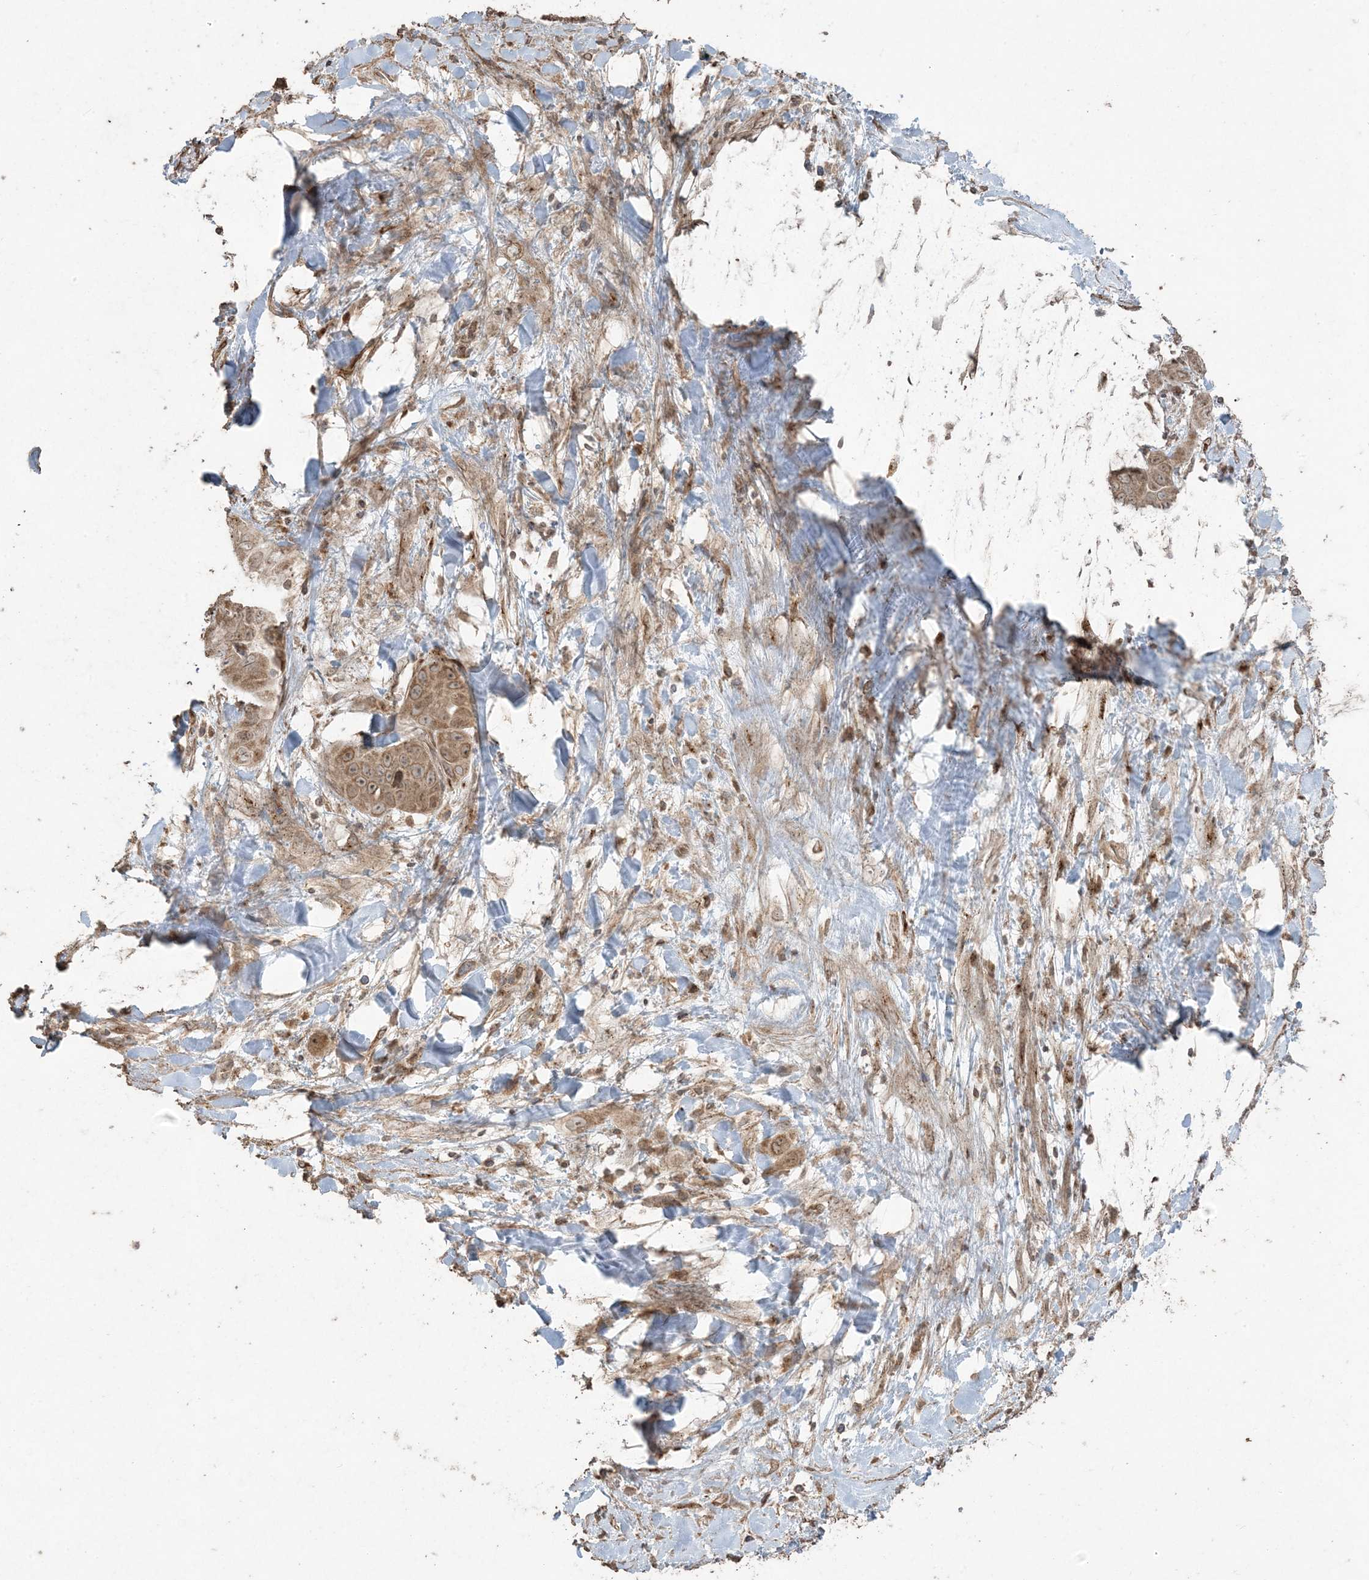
{"staining": {"intensity": "moderate", "quantity": ">75%", "location": "cytoplasmic/membranous,nuclear"}, "tissue": "liver cancer", "cell_type": "Tumor cells", "image_type": "cancer", "snomed": [{"axis": "morphology", "description": "Cholangiocarcinoma"}, {"axis": "topography", "description": "Liver"}], "caption": "Liver cancer (cholangiocarcinoma) was stained to show a protein in brown. There is medium levels of moderate cytoplasmic/membranous and nuclear expression in about >75% of tumor cells.", "gene": "DDX19B", "patient": {"sex": "female", "age": 52}}